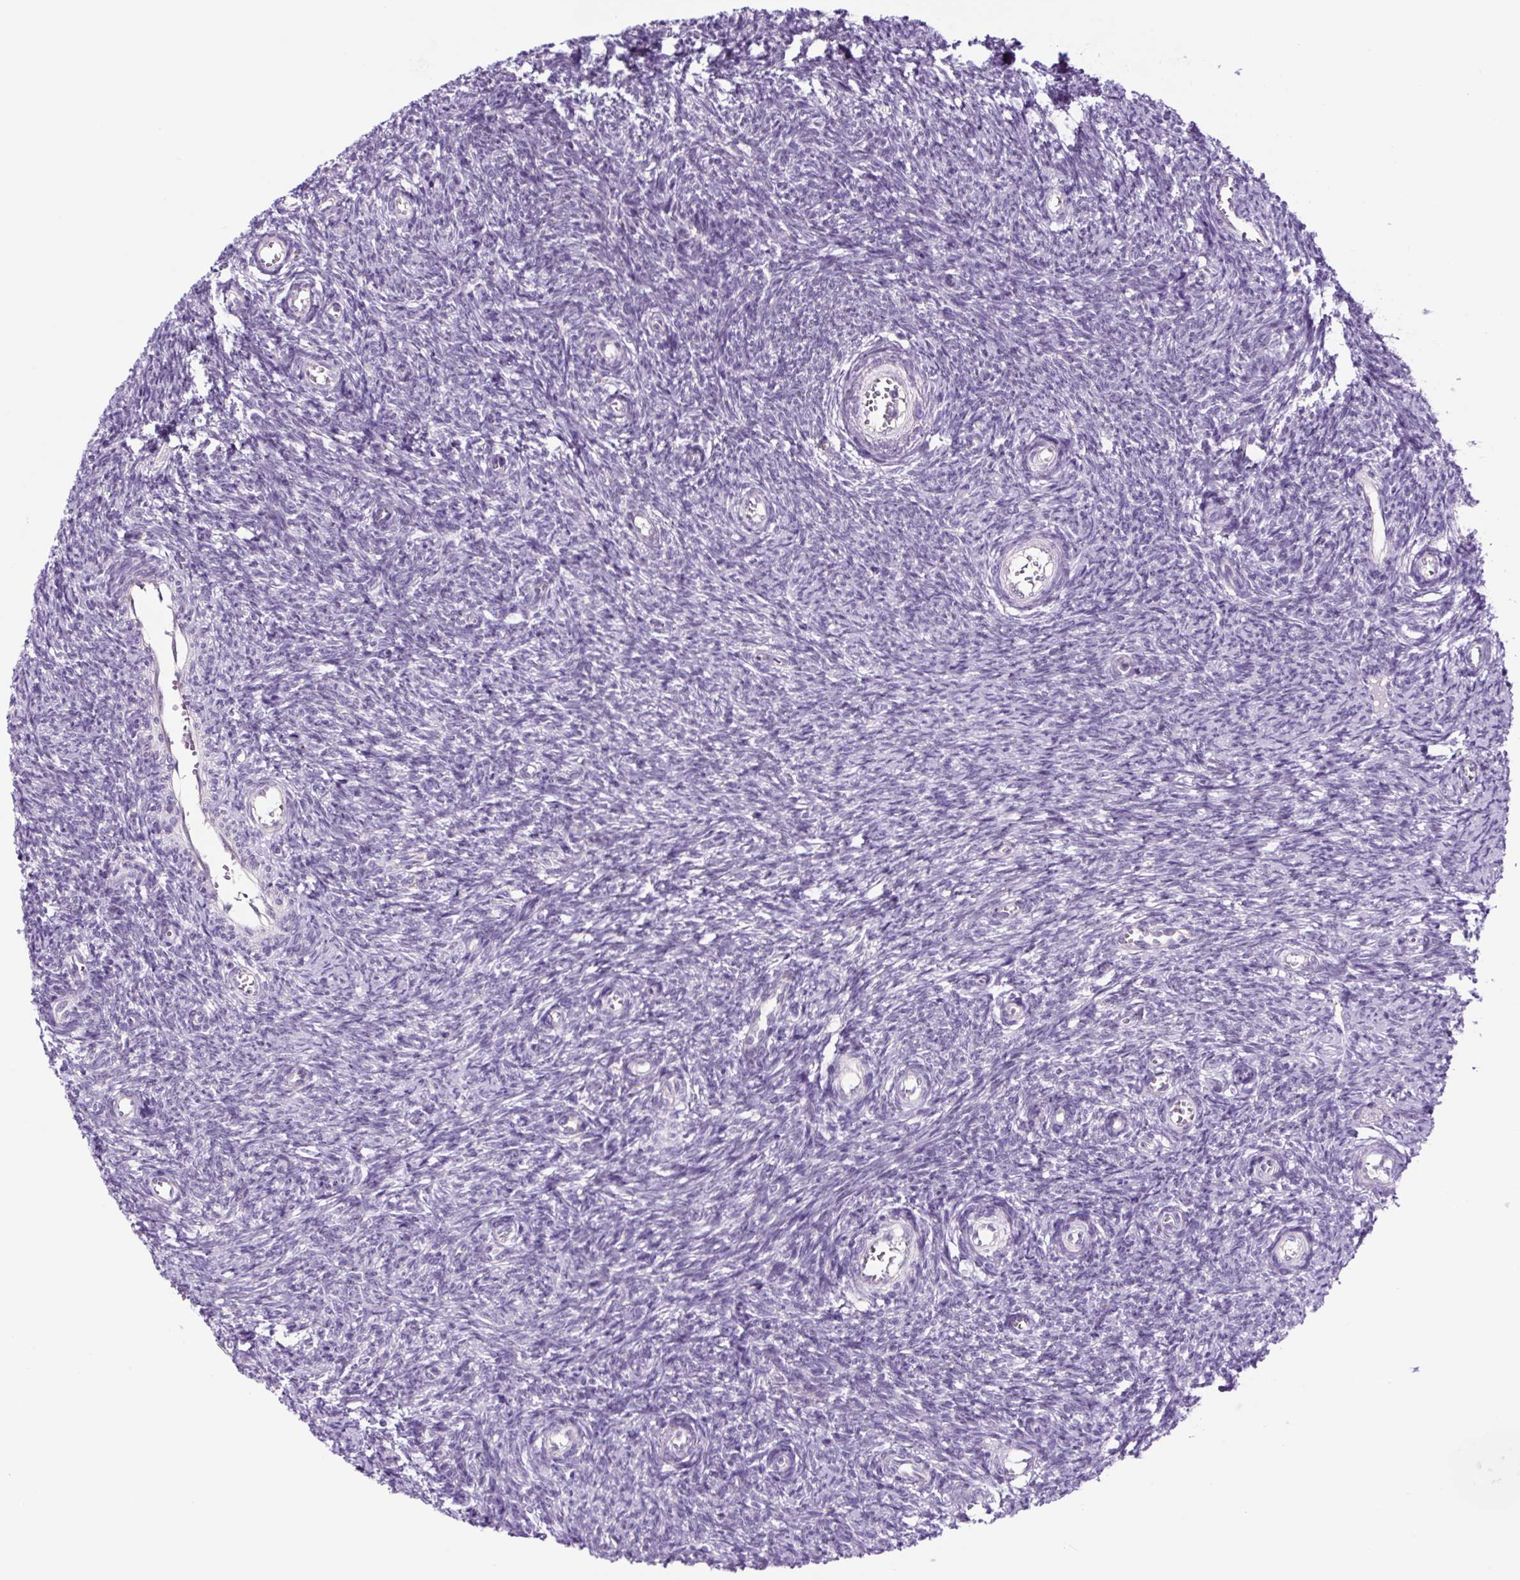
{"staining": {"intensity": "moderate", "quantity": ">75%", "location": "cytoplasmic/membranous"}, "tissue": "ovary", "cell_type": "Follicle cells", "image_type": "normal", "snomed": [{"axis": "morphology", "description": "Normal tissue, NOS"}, {"axis": "topography", "description": "Ovary"}], "caption": "Protein staining of benign ovary reveals moderate cytoplasmic/membranous expression in approximately >75% of follicle cells. Using DAB (3,3'-diaminobenzidine) (brown) and hematoxylin (blue) stains, captured at high magnification using brightfield microscopy.", "gene": "GORASP1", "patient": {"sex": "female", "age": 44}}